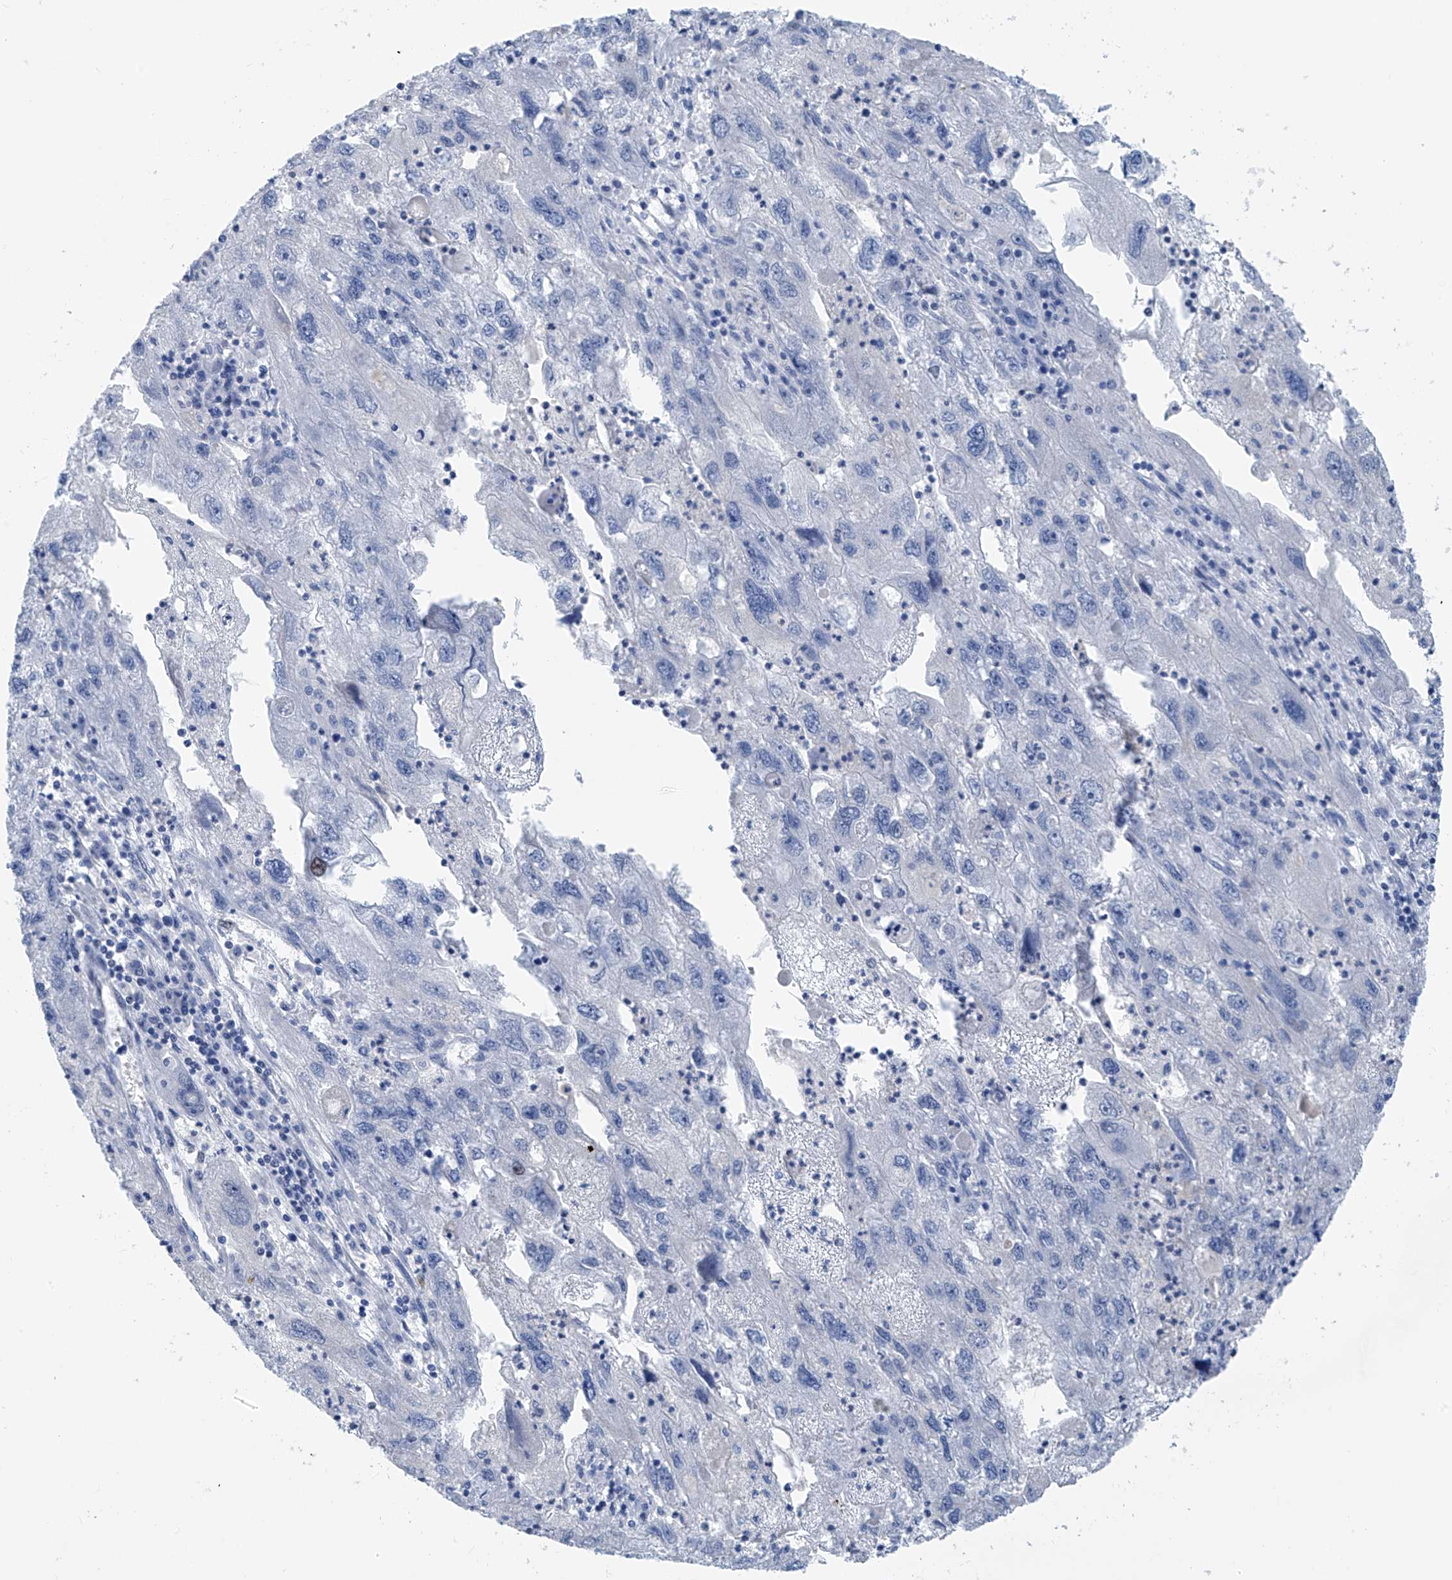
{"staining": {"intensity": "negative", "quantity": "none", "location": "none"}, "tissue": "endometrial cancer", "cell_type": "Tumor cells", "image_type": "cancer", "snomed": [{"axis": "morphology", "description": "Adenocarcinoma, NOS"}, {"axis": "topography", "description": "Endometrium"}], "caption": "DAB immunohistochemical staining of human endometrial adenocarcinoma exhibits no significant staining in tumor cells.", "gene": "CYP4V2", "patient": {"sex": "female", "age": 49}}